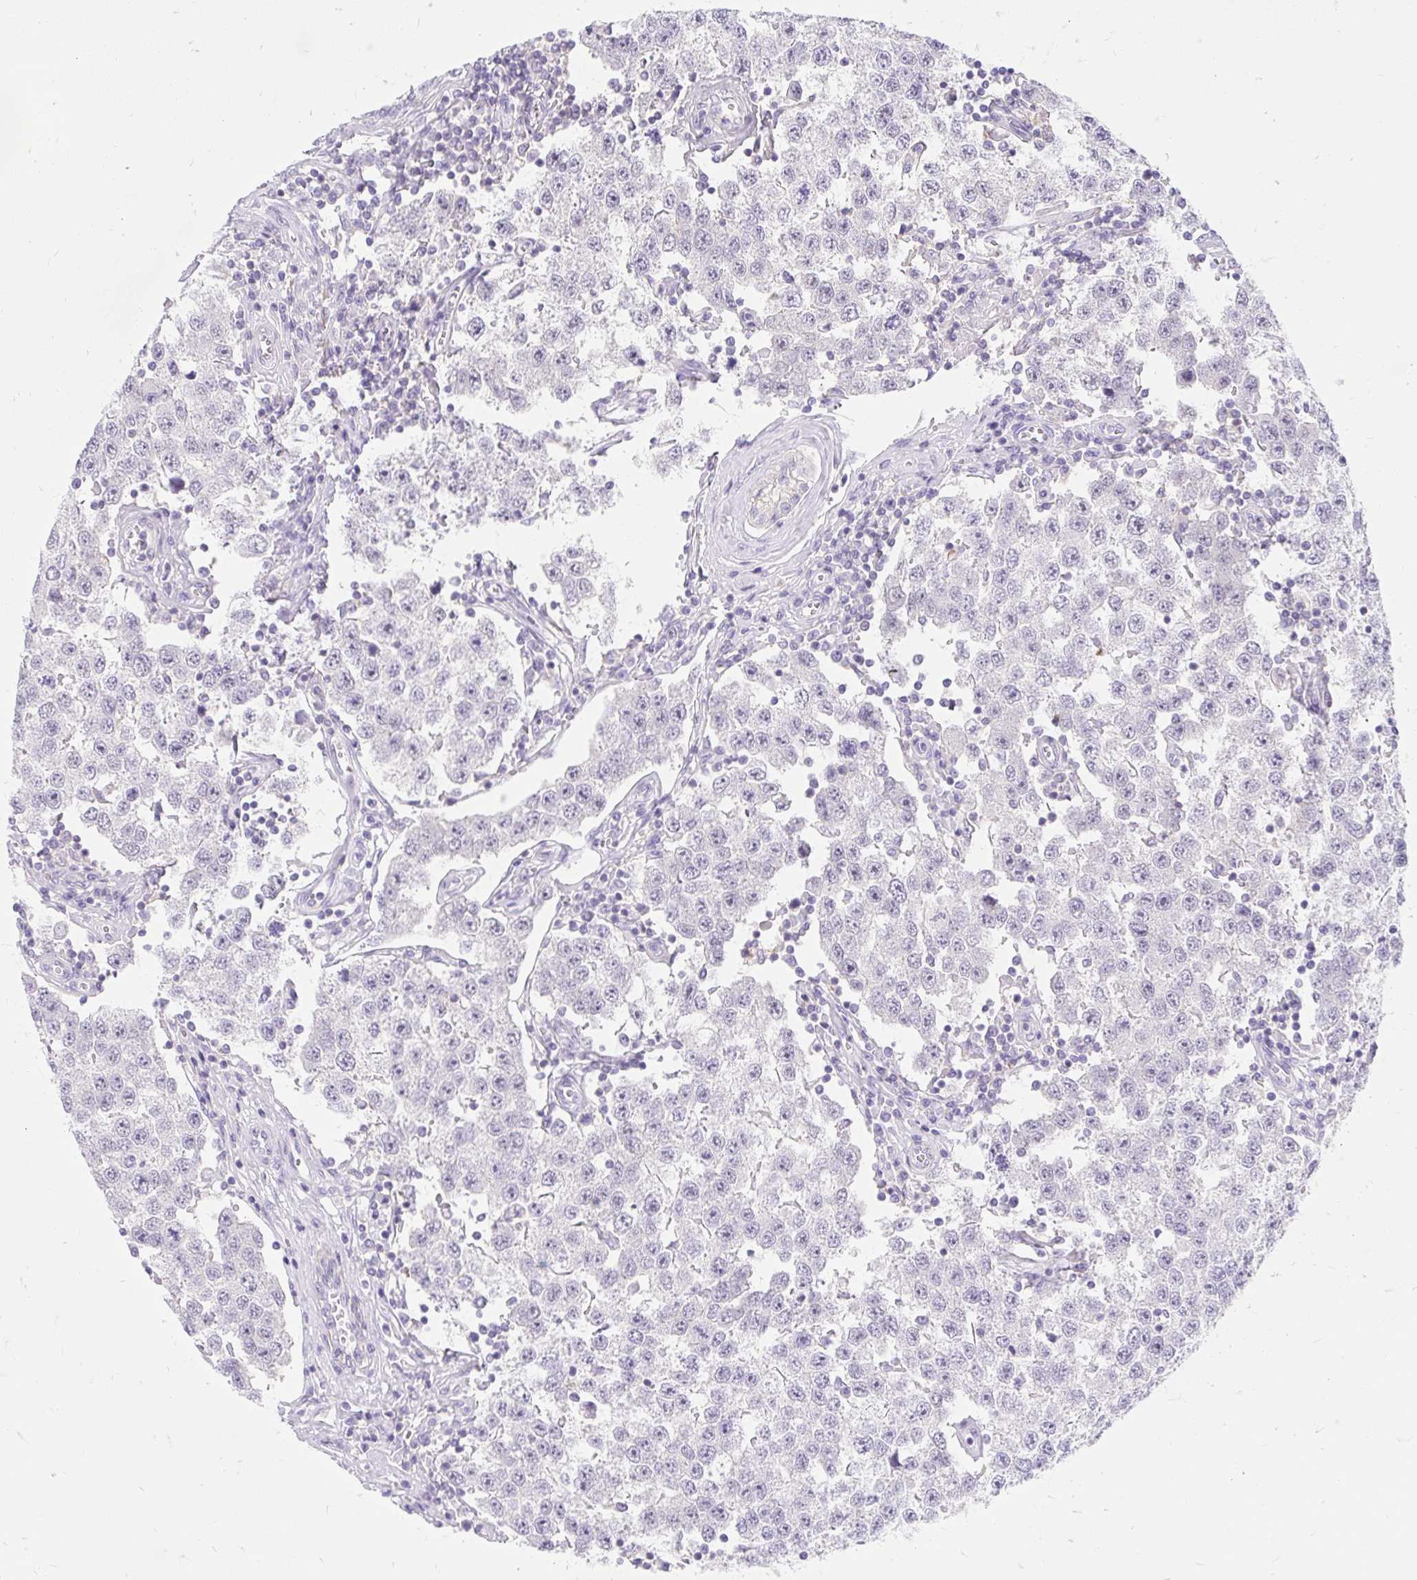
{"staining": {"intensity": "negative", "quantity": "none", "location": "none"}, "tissue": "testis cancer", "cell_type": "Tumor cells", "image_type": "cancer", "snomed": [{"axis": "morphology", "description": "Seminoma, NOS"}, {"axis": "topography", "description": "Testis"}], "caption": "There is no significant expression in tumor cells of seminoma (testis). The staining is performed using DAB brown chromogen with nuclei counter-stained in using hematoxylin.", "gene": "SLC28A1", "patient": {"sex": "male", "age": 34}}